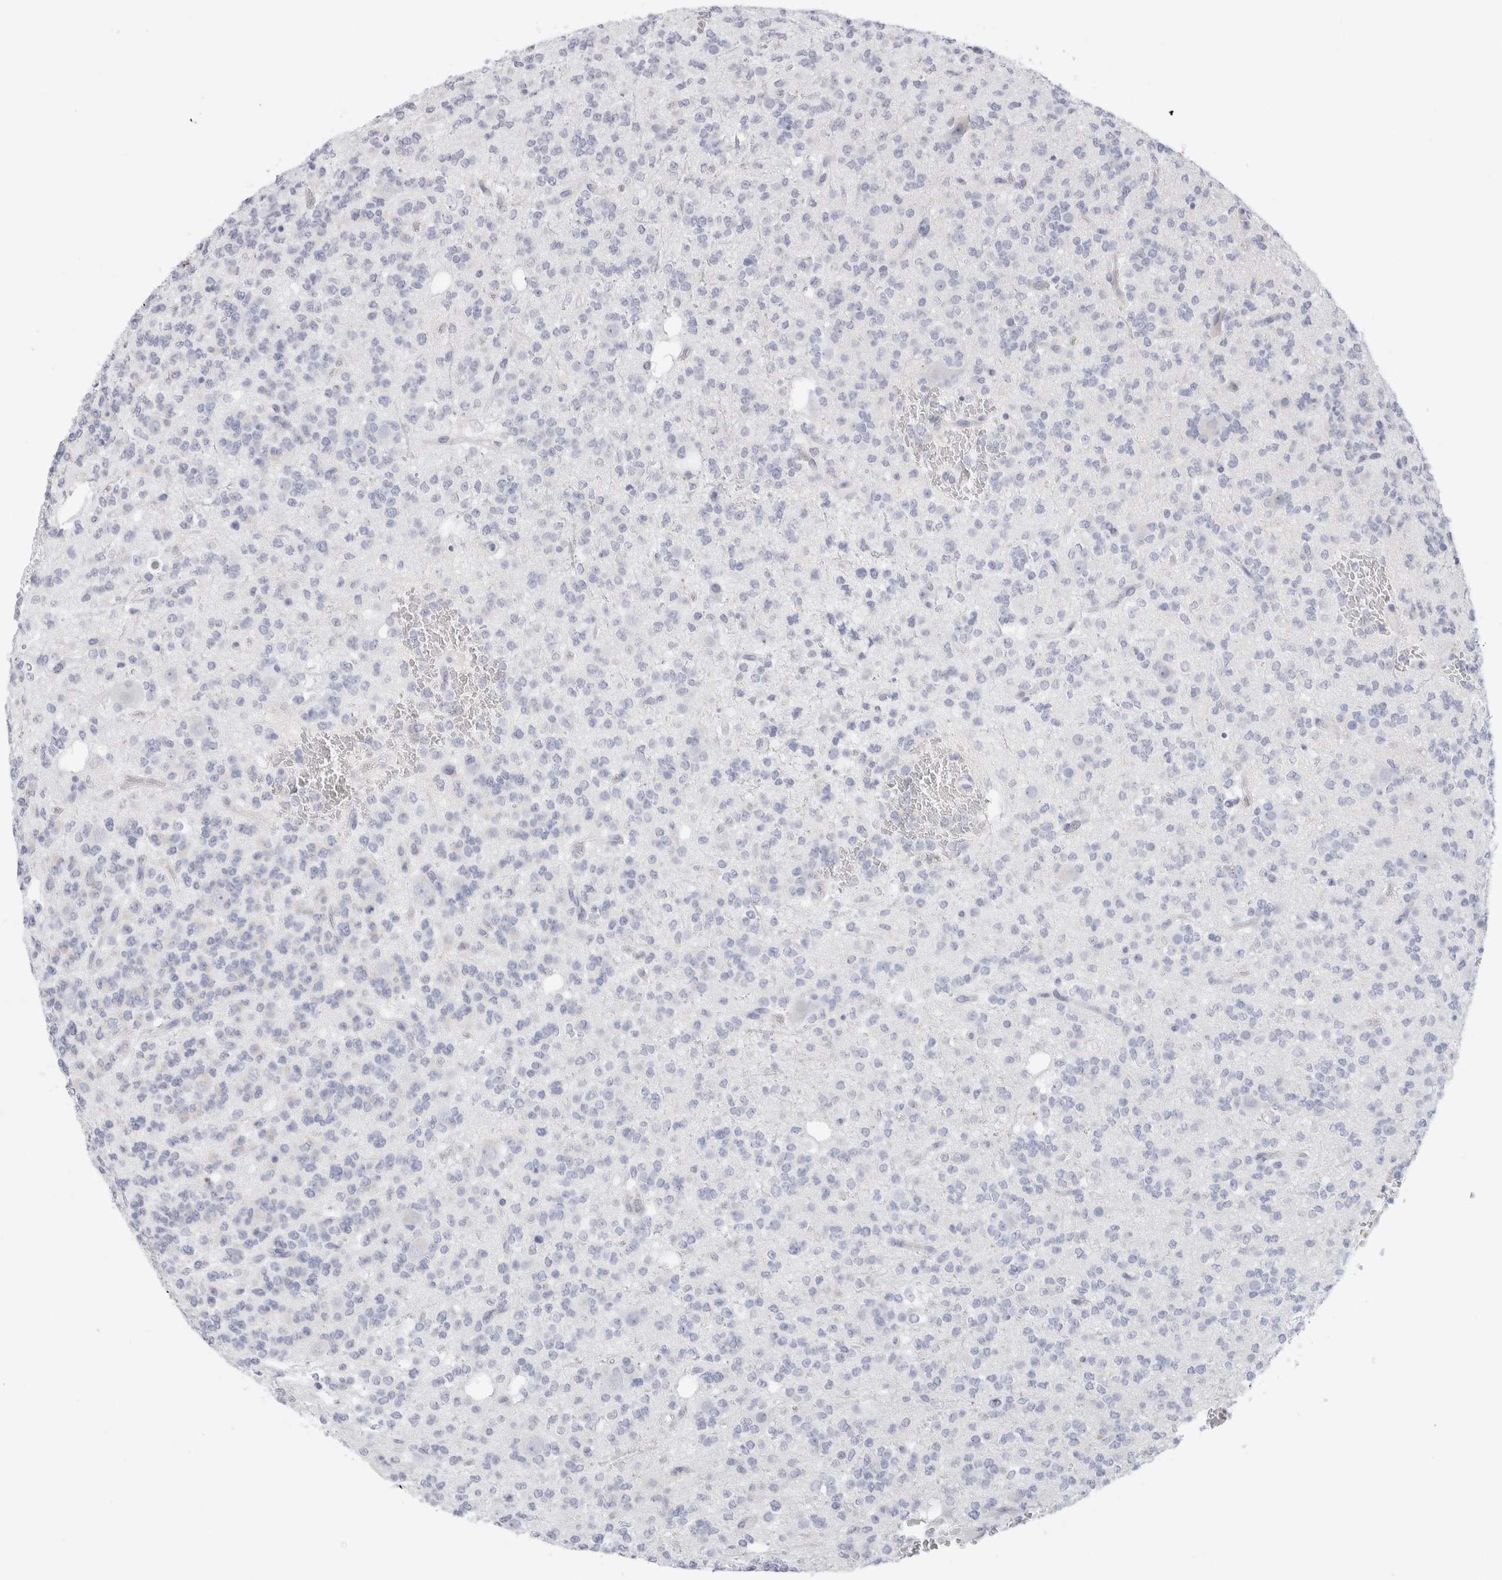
{"staining": {"intensity": "negative", "quantity": "none", "location": "none"}, "tissue": "glioma", "cell_type": "Tumor cells", "image_type": "cancer", "snomed": [{"axis": "morphology", "description": "Glioma, malignant, Low grade"}, {"axis": "topography", "description": "Brain"}], "caption": "Immunohistochemical staining of malignant low-grade glioma exhibits no significant staining in tumor cells.", "gene": "MUC15", "patient": {"sex": "male", "age": 38}}